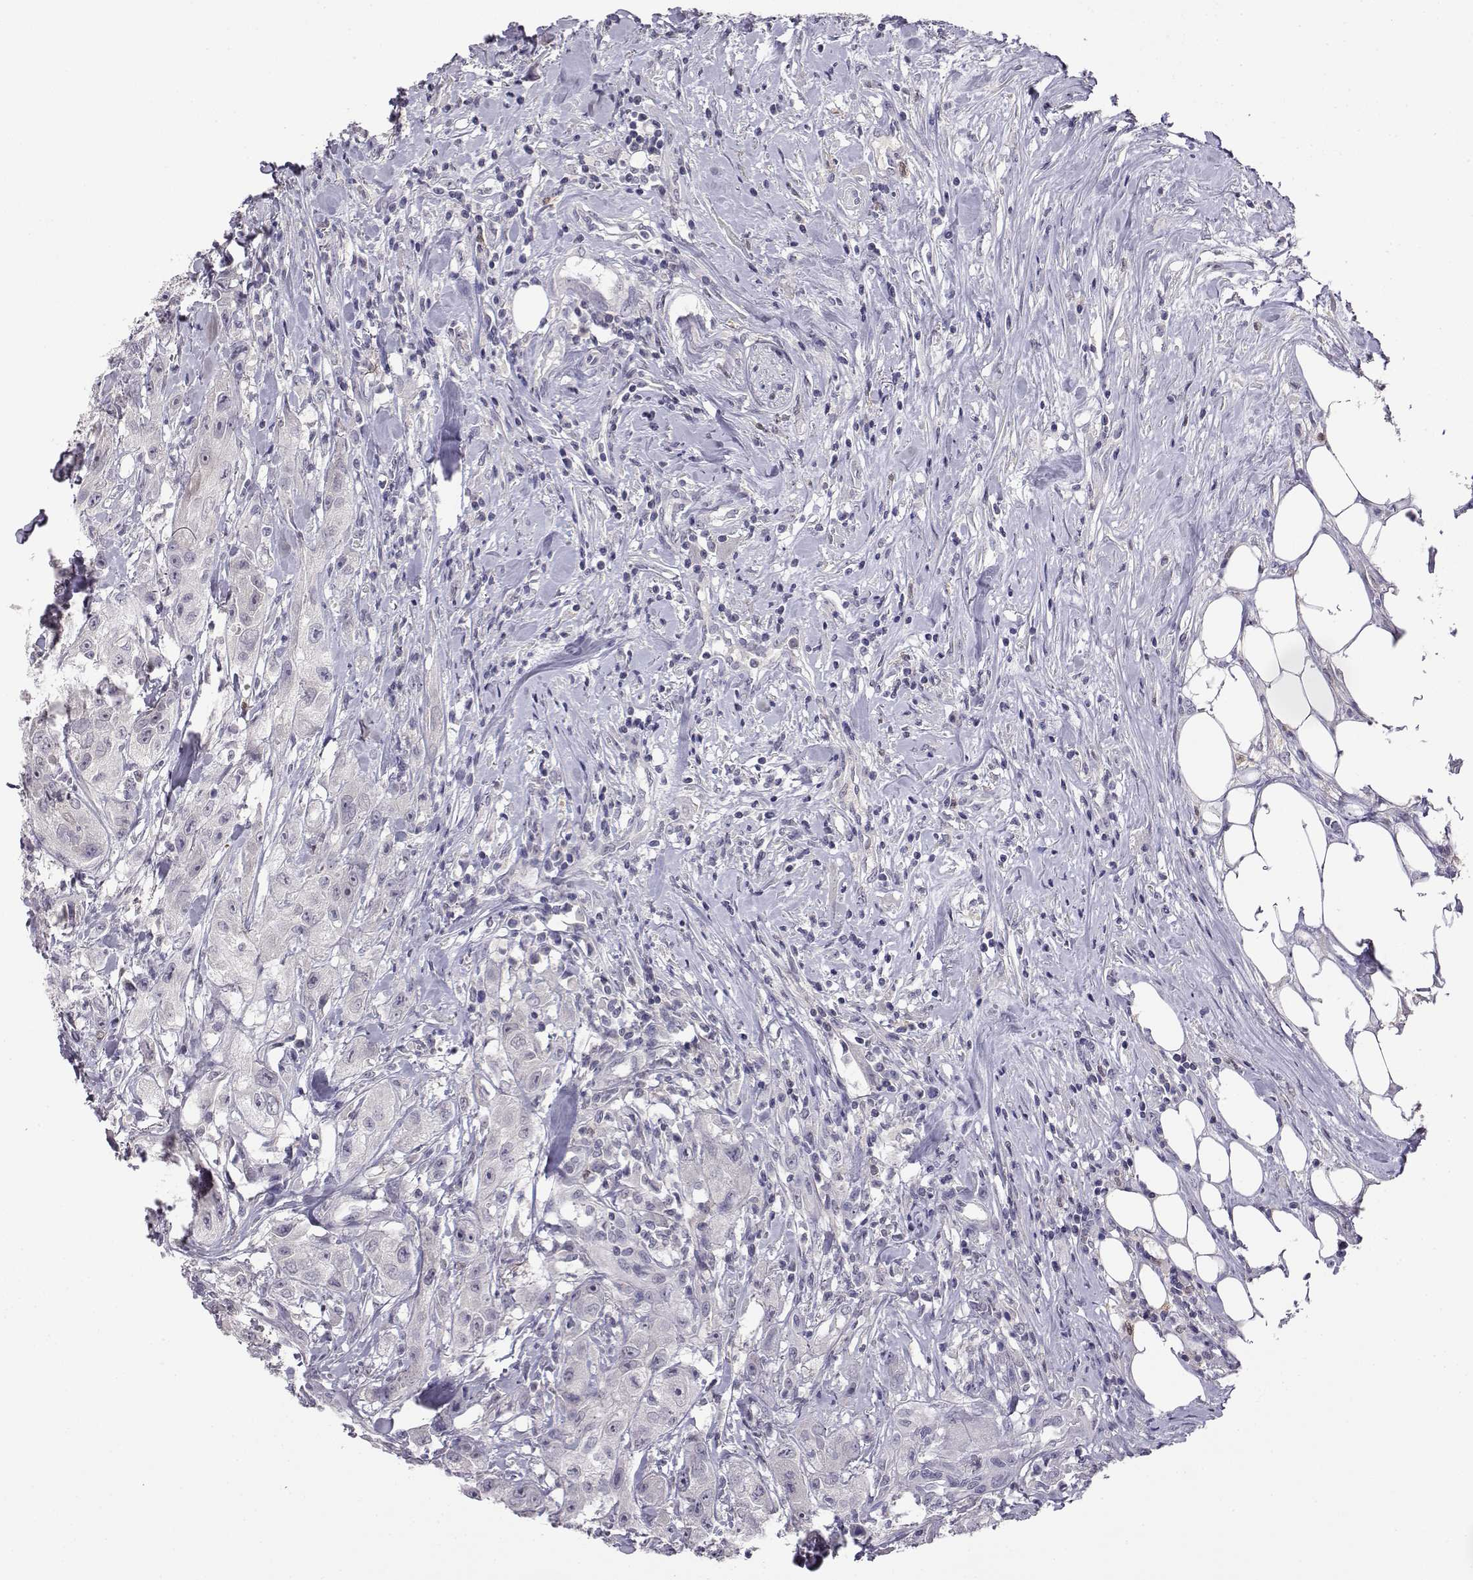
{"staining": {"intensity": "negative", "quantity": "none", "location": "none"}, "tissue": "urothelial cancer", "cell_type": "Tumor cells", "image_type": "cancer", "snomed": [{"axis": "morphology", "description": "Urothelial carcinoma, High grade"}, {"axis": "topography", "description": "Urinary bladder"}], "caption": "High power microscopy photomicrograph of an IHC micrograph of high-grade urothelial carcinoma, revealing no significant expression in tumor cells.", "gene": "AKR1B1", "patient": {"sex": "male", "age": 79}}